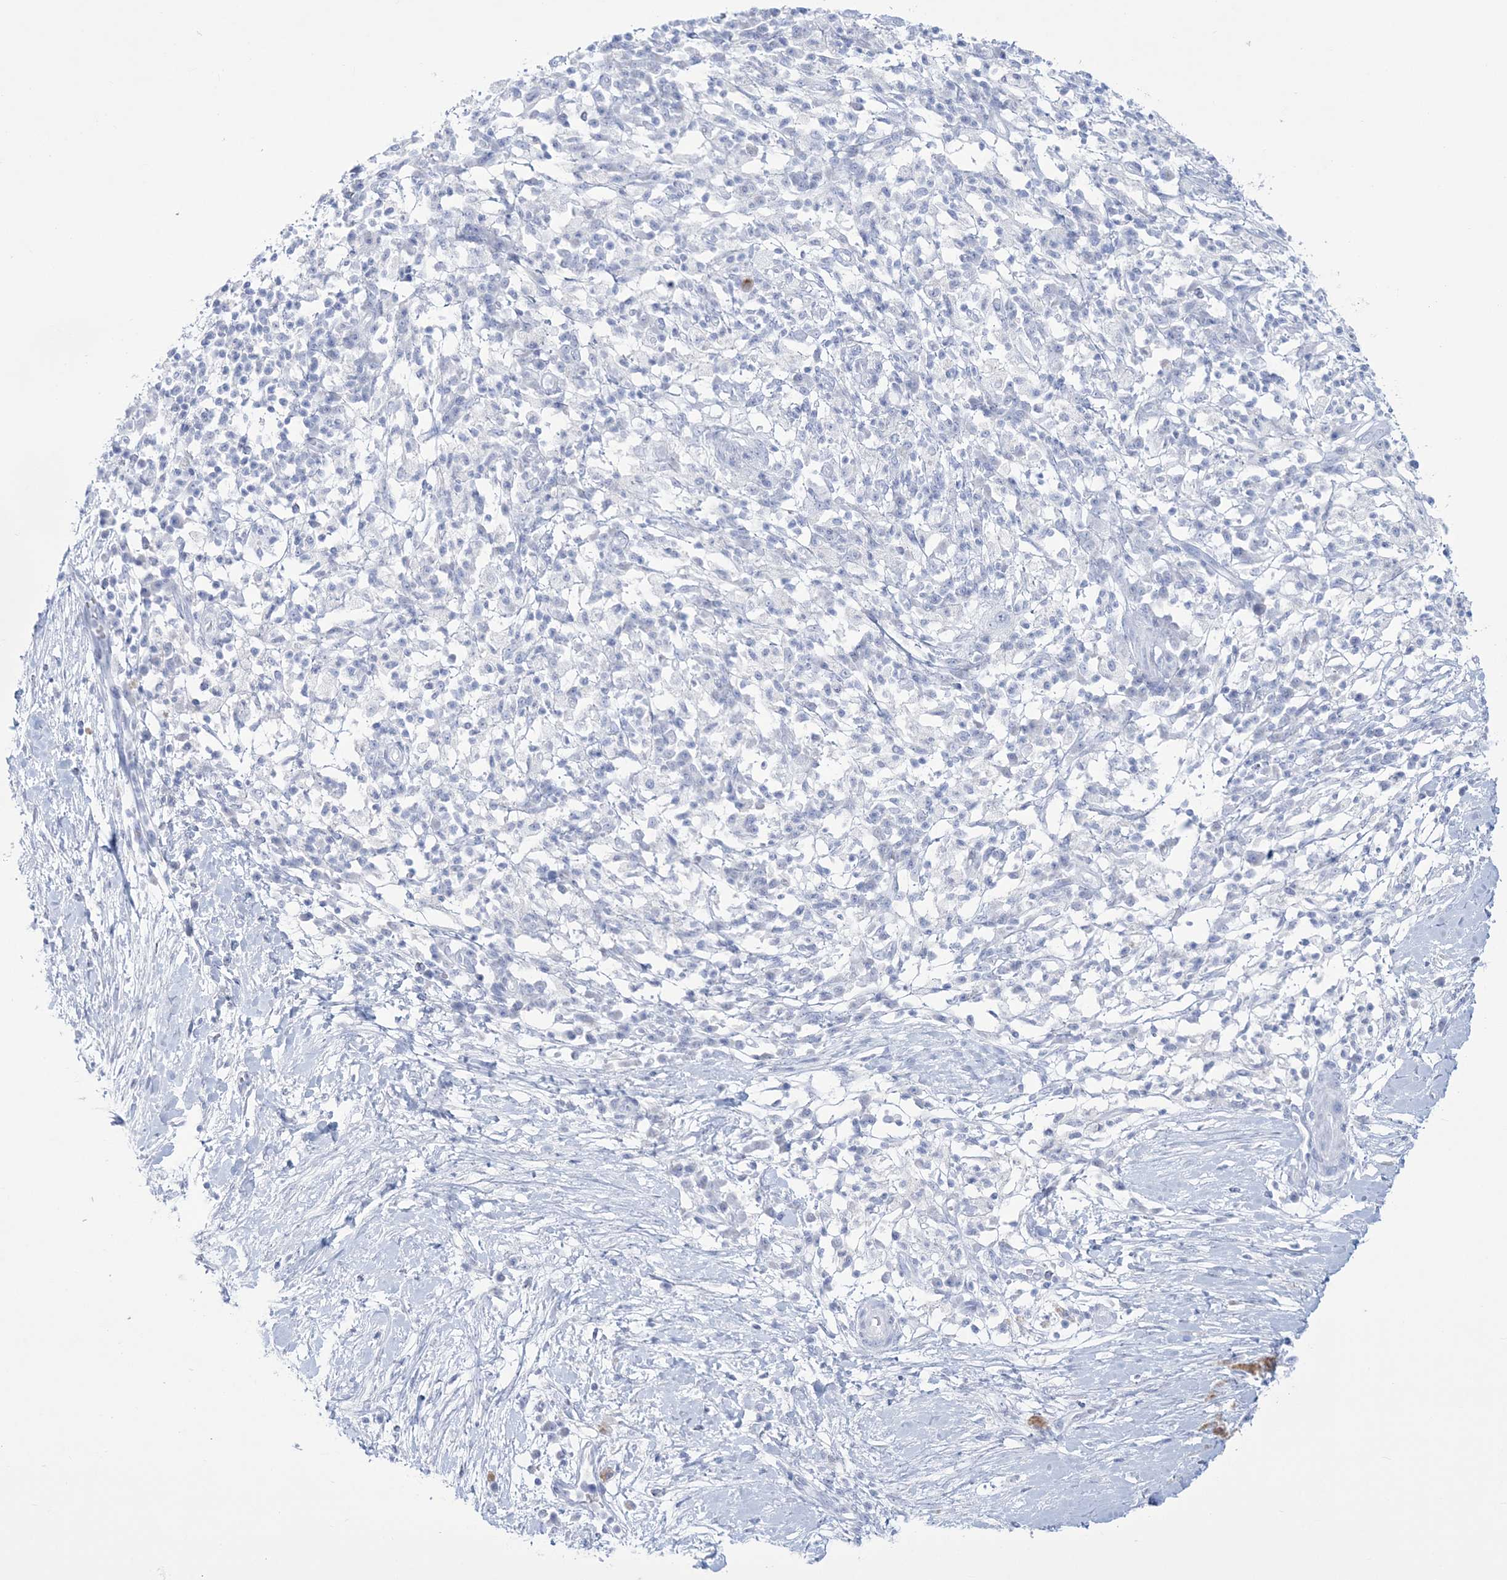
{"staining": {"intensity": "negative", "quantity": "none", "location": "none"}, "tissue": "pancreatic cancer", "cell_type": "Tumor cells", "image_type": "cancer", "snomed": [{"axis": "morphology", "description": "Adenocarcinoma, NOS"}, {"axis": "topography", "description": "Pancreas"}], "caption": "Tumor cells are negative for protein expression in human pancreatic cancer. (DAB IHC visualized using brightfield microscopy, high magnification).", "gene": "RBP2", "patient": {"sex": "male", "age": 68}}